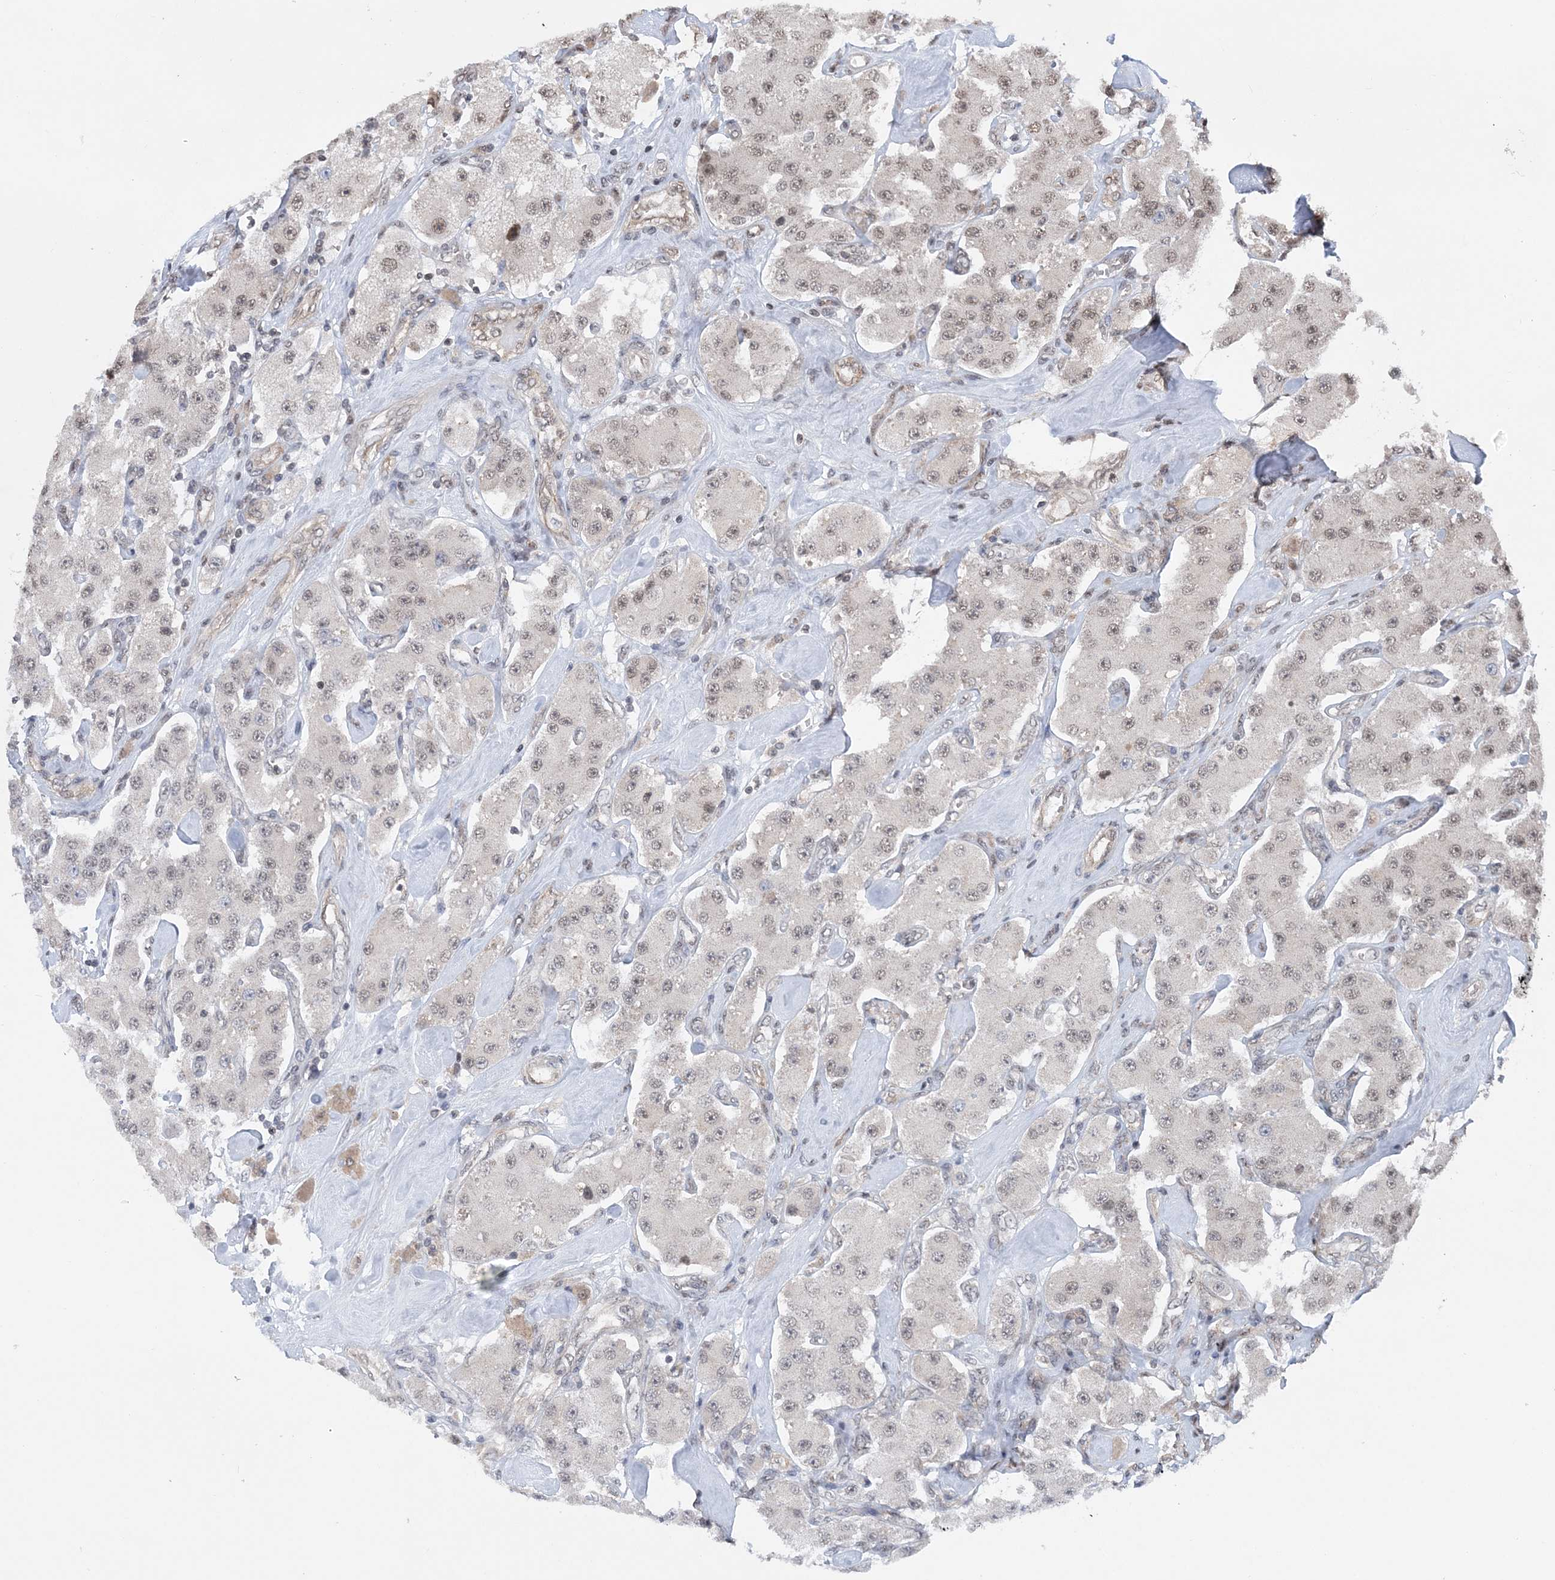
{"staining": {"intensity": "weak", "quantity": ">75%", "location": "nuclear"}, "tissue": "carcinoid", "cell_type": "Tumor cells", "image_type": "cancer", "snomed": [{"axis": "morphology", "description": "Carcinoid, malignant, NOS"}, {"axis": "topography", "description": "Pancreas"}], "caption": "Immunohistochemistry (IHC) histopathology image of carcinoid stained for a protein (brown), which shows low levels of weak nuclear expression in approximately >75% of tumor cells.", "gene": "CCDC152", "patient": {"sex": "male", "age": 41}}